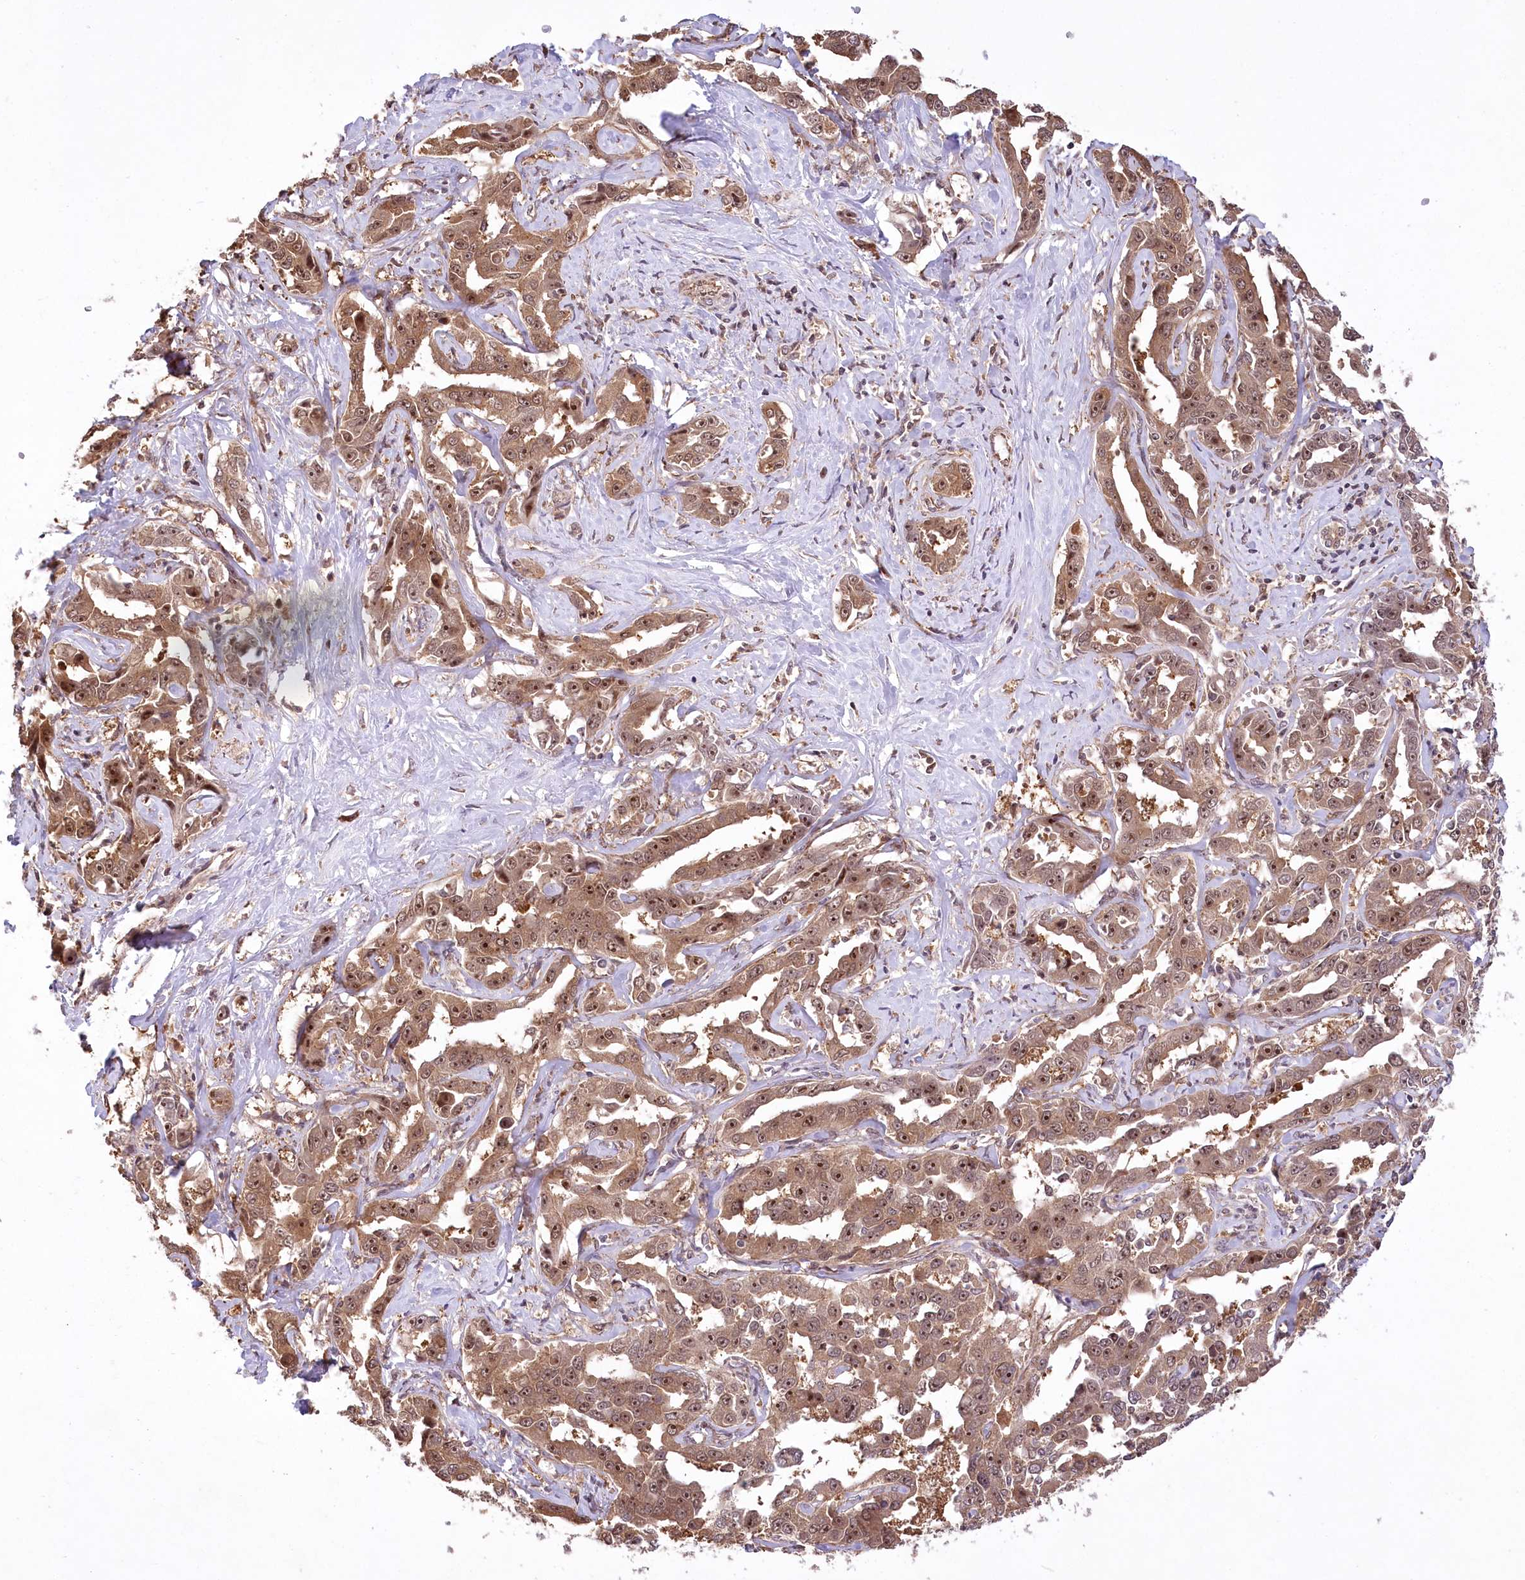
{"staining": {"intensity": "moderate", "quantity": ">75%", "location": "cytoplasmic/membranous"}, "tissue": "liver cancer", "cell_type": "Tumor cells", "image_type": "cancer", "snomed": [{"axis": "morphology", "description": "Cholangiocarcinoma"}, {"axis": "topography", "description": "Liver"}], "caption": "Tumor cells show medium levels of moderate cytoplasmic/membranous staining in about >75% of cells in liver cholangiocarcinoma. (Stains: DAB in brown, nuclei in blue, Microscopy: brightfield microscopy at high magnification).", "gene": "SERGEF", "patient": {"sex": "male", "age": 59}}